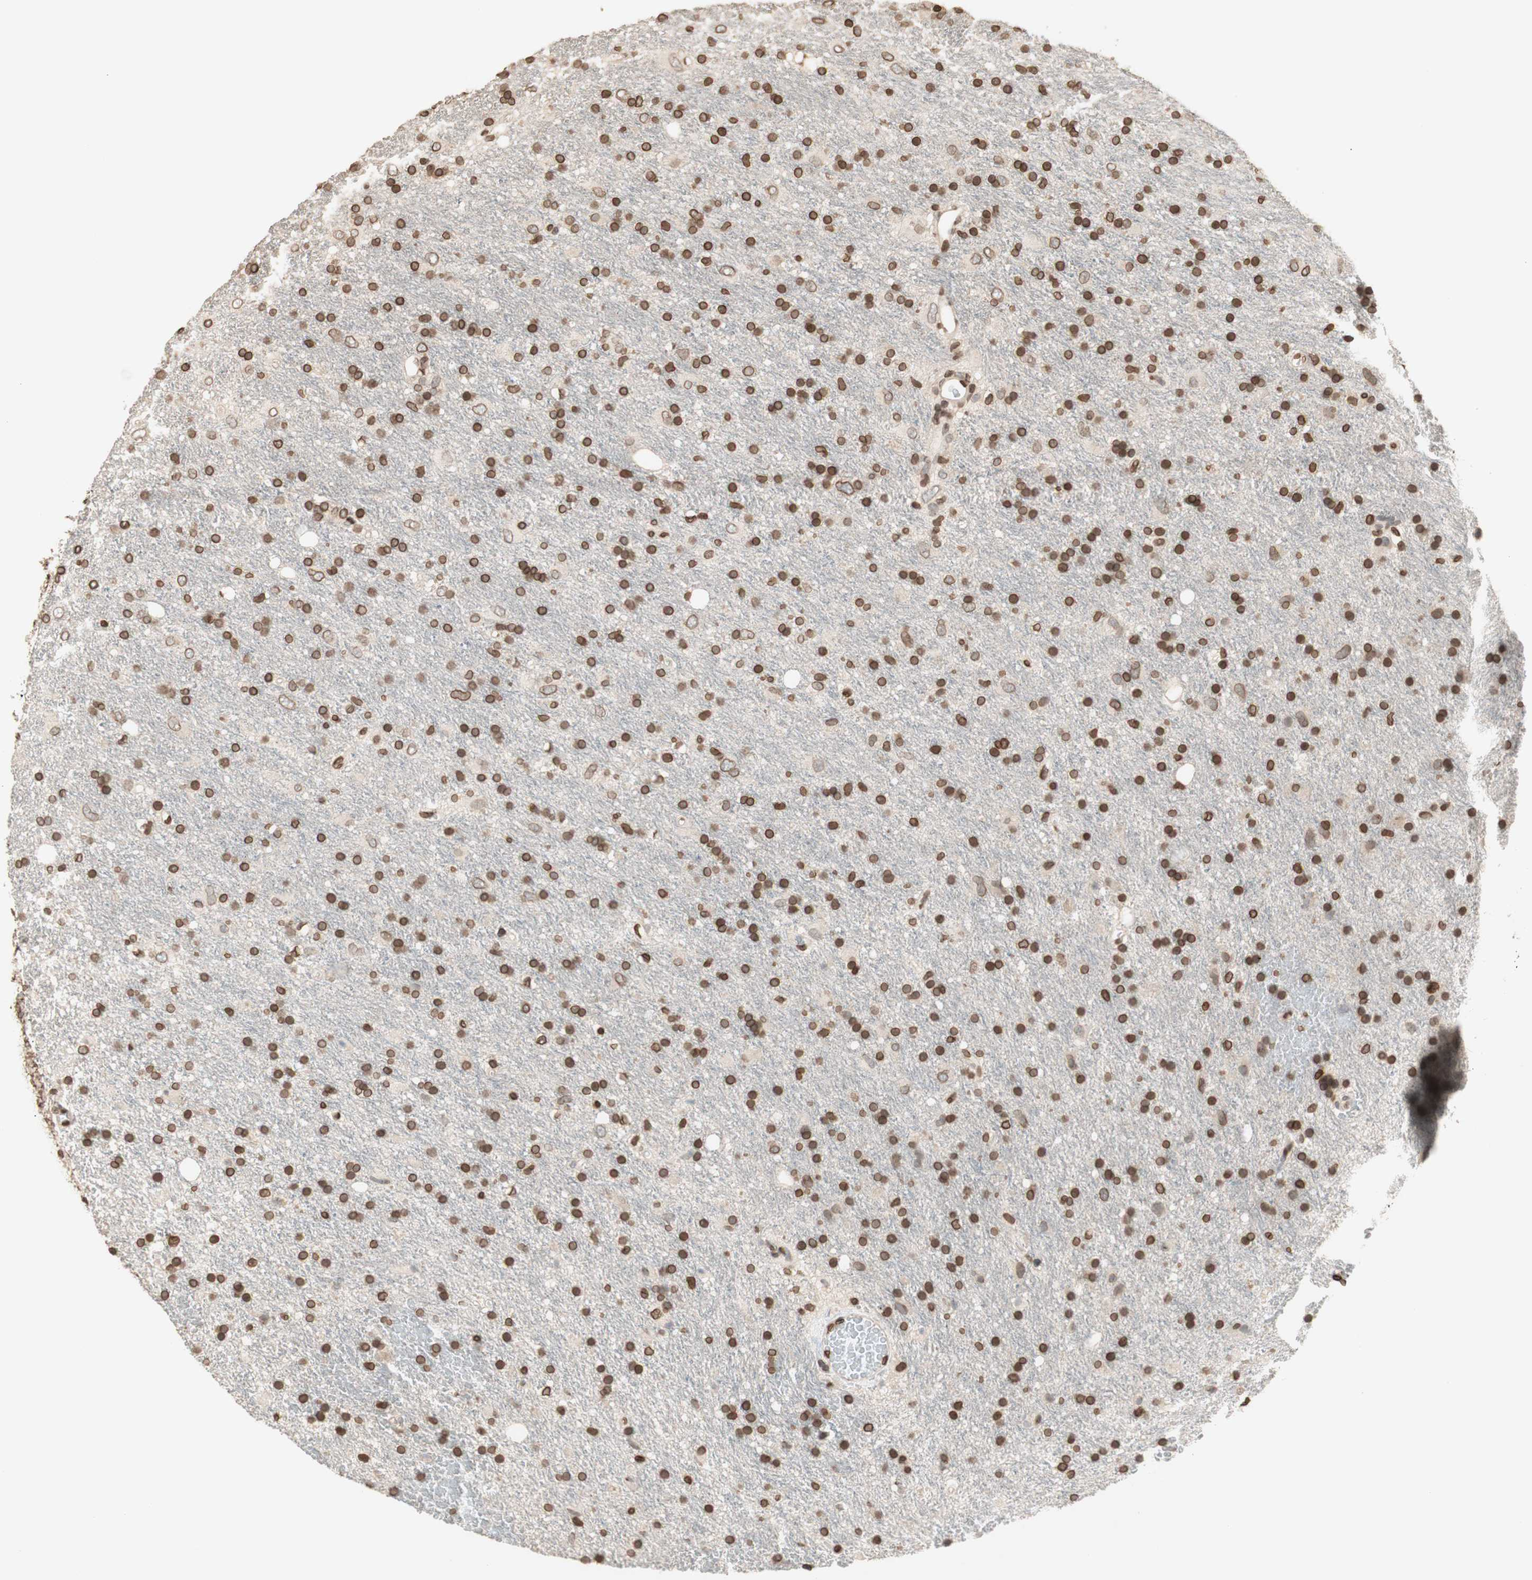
{"staining": {"intensity": "moderate", "quantity": ">75%", "location": "cytoplasmic/membranous,nuclear"}, "tissue": "glioma", "cell_type": "Tumor cells", "image_type": "cancer", "snomed": [{"axis": "morphology", "description": "Glioma, malignant, Low grade"}, {"axis": "topography", "description": "Brain"}], "caption": "A micrograph showing moderate cytoplasmic/membranous and nuclear staining in about >75% of tumor cells in malignant glioma (low-grade), as visualized by brown immunohistochemical staining.", "gene": "TMPO", "patient": {"sex": "male", "age": 77}}